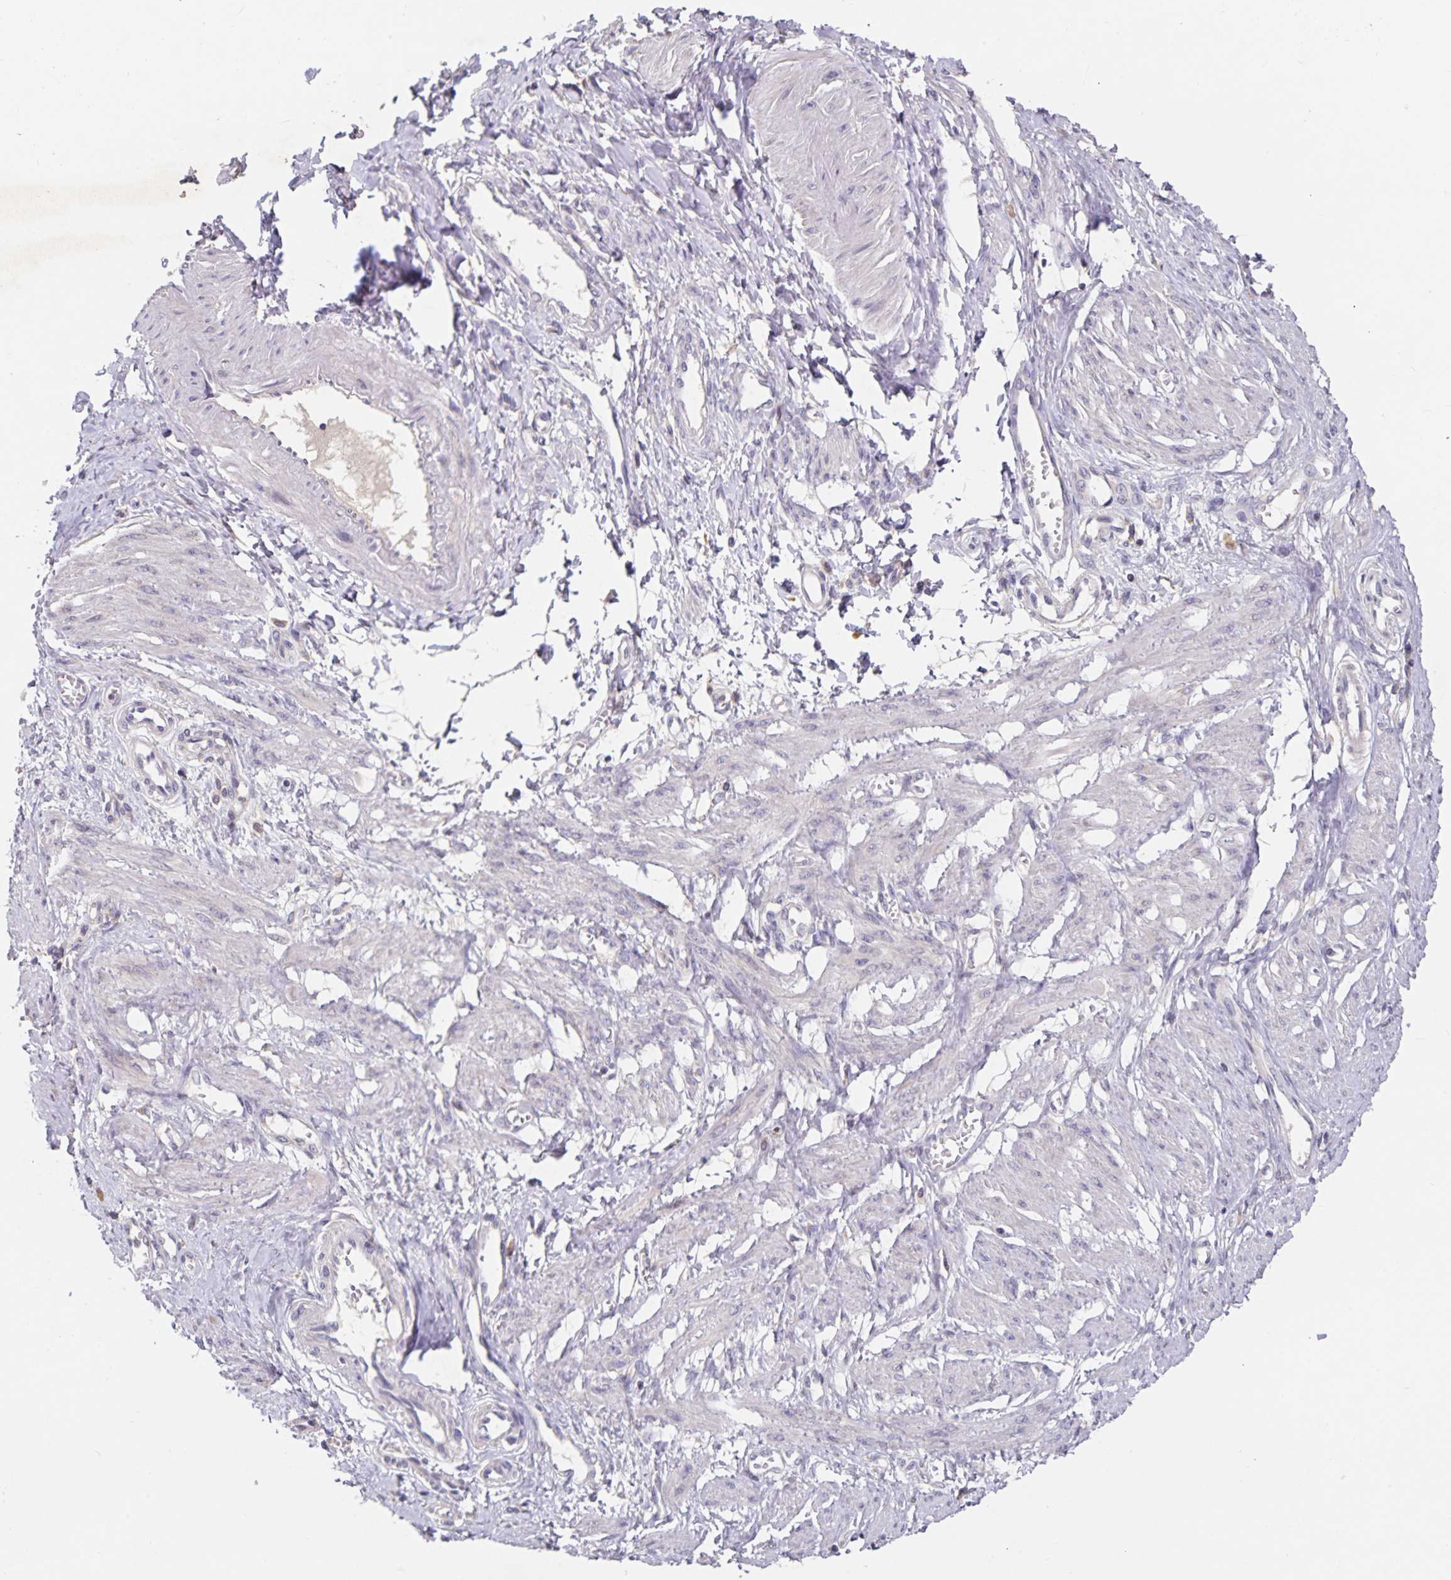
{"staining": {"intensity": "weak", "quantity": "<25%", "location": "cytoplasmic/membranous"}, "tissue": "smooth muscle", "cell_type": "Smooth muscle cells", "image_type": "normal", "snomed": [{"axis": "morphology", "description": "Normal tissue, NOS"}, {"axis": "topography", "description": "Smooth muscle"}, {"axis": "topography", "description": "Uterus"}], "caption": "Protein analysis of normal smooth muscle exhibits no significant positivity in smooth muscle cells. The staining is performed using DAB brown chromogen with nuclei counter-stained in using hematoxylin.", "gene": "HEPN1", "patient": {"sex": "female", "age": 39}}